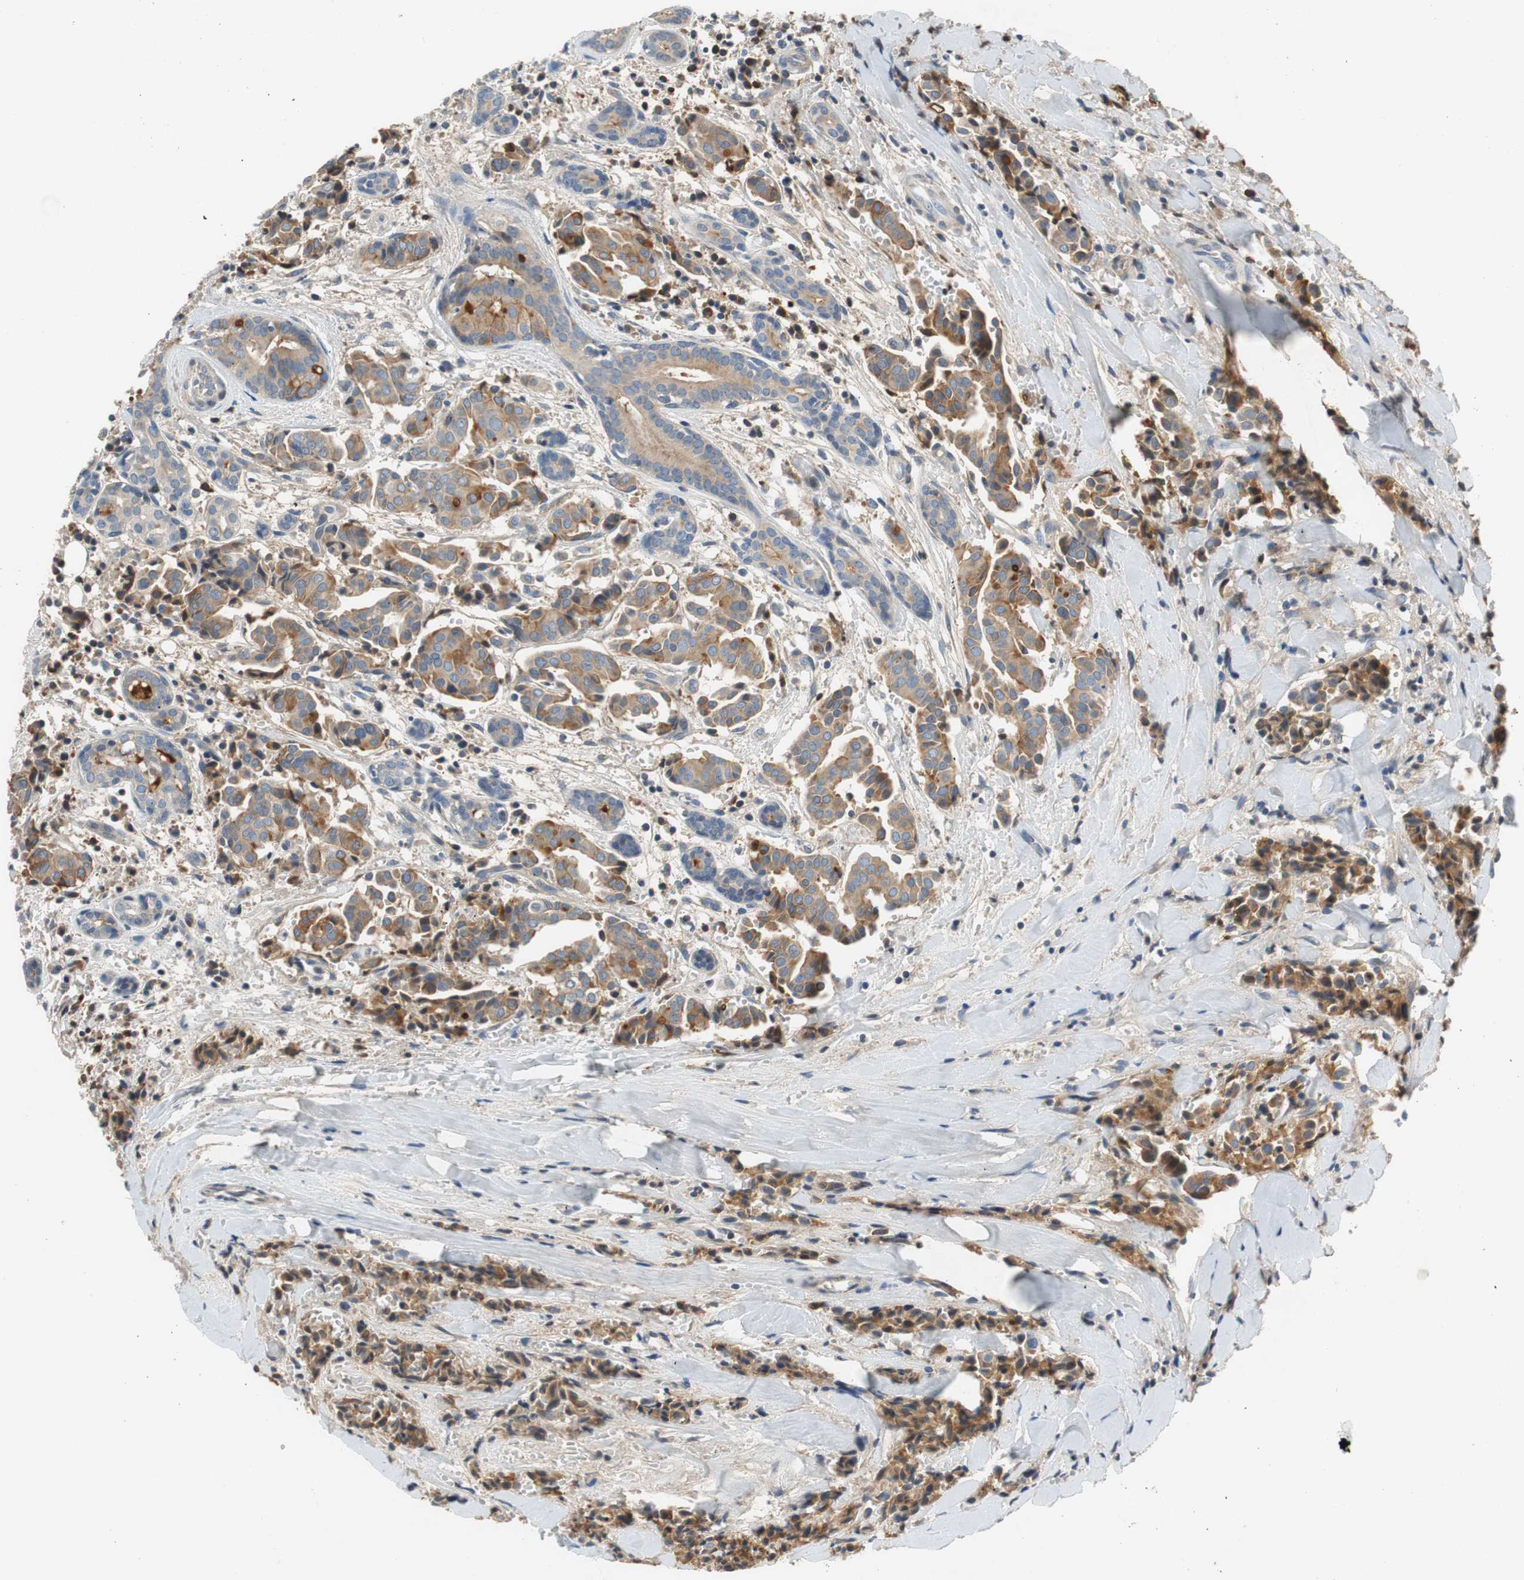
{"staining": {"intensity": "weak", "quantity": ">75%", "location": "cytoplasmic/membranous"}, "tissue": "head and neck cancer", "cell_type": "Tumor cells", "image_type": "cancer", "snomed": [{"axis": "morphology", "description": "Adenocarcinoma, NOS"}, {"axis": "topography", "description": "Salivary gland"}, {"axis": "topography", "description": "Head-Neck"}], "caption": "Weak cytoplasmic/membranous positivity for a protein is appreciated in approximately >75% of tumor cells of adenocarcinoma (head and neck) using immunohistochemistry (IHC).", "gene": "C4A", "patient": {"sex": "female", "age": 59}}